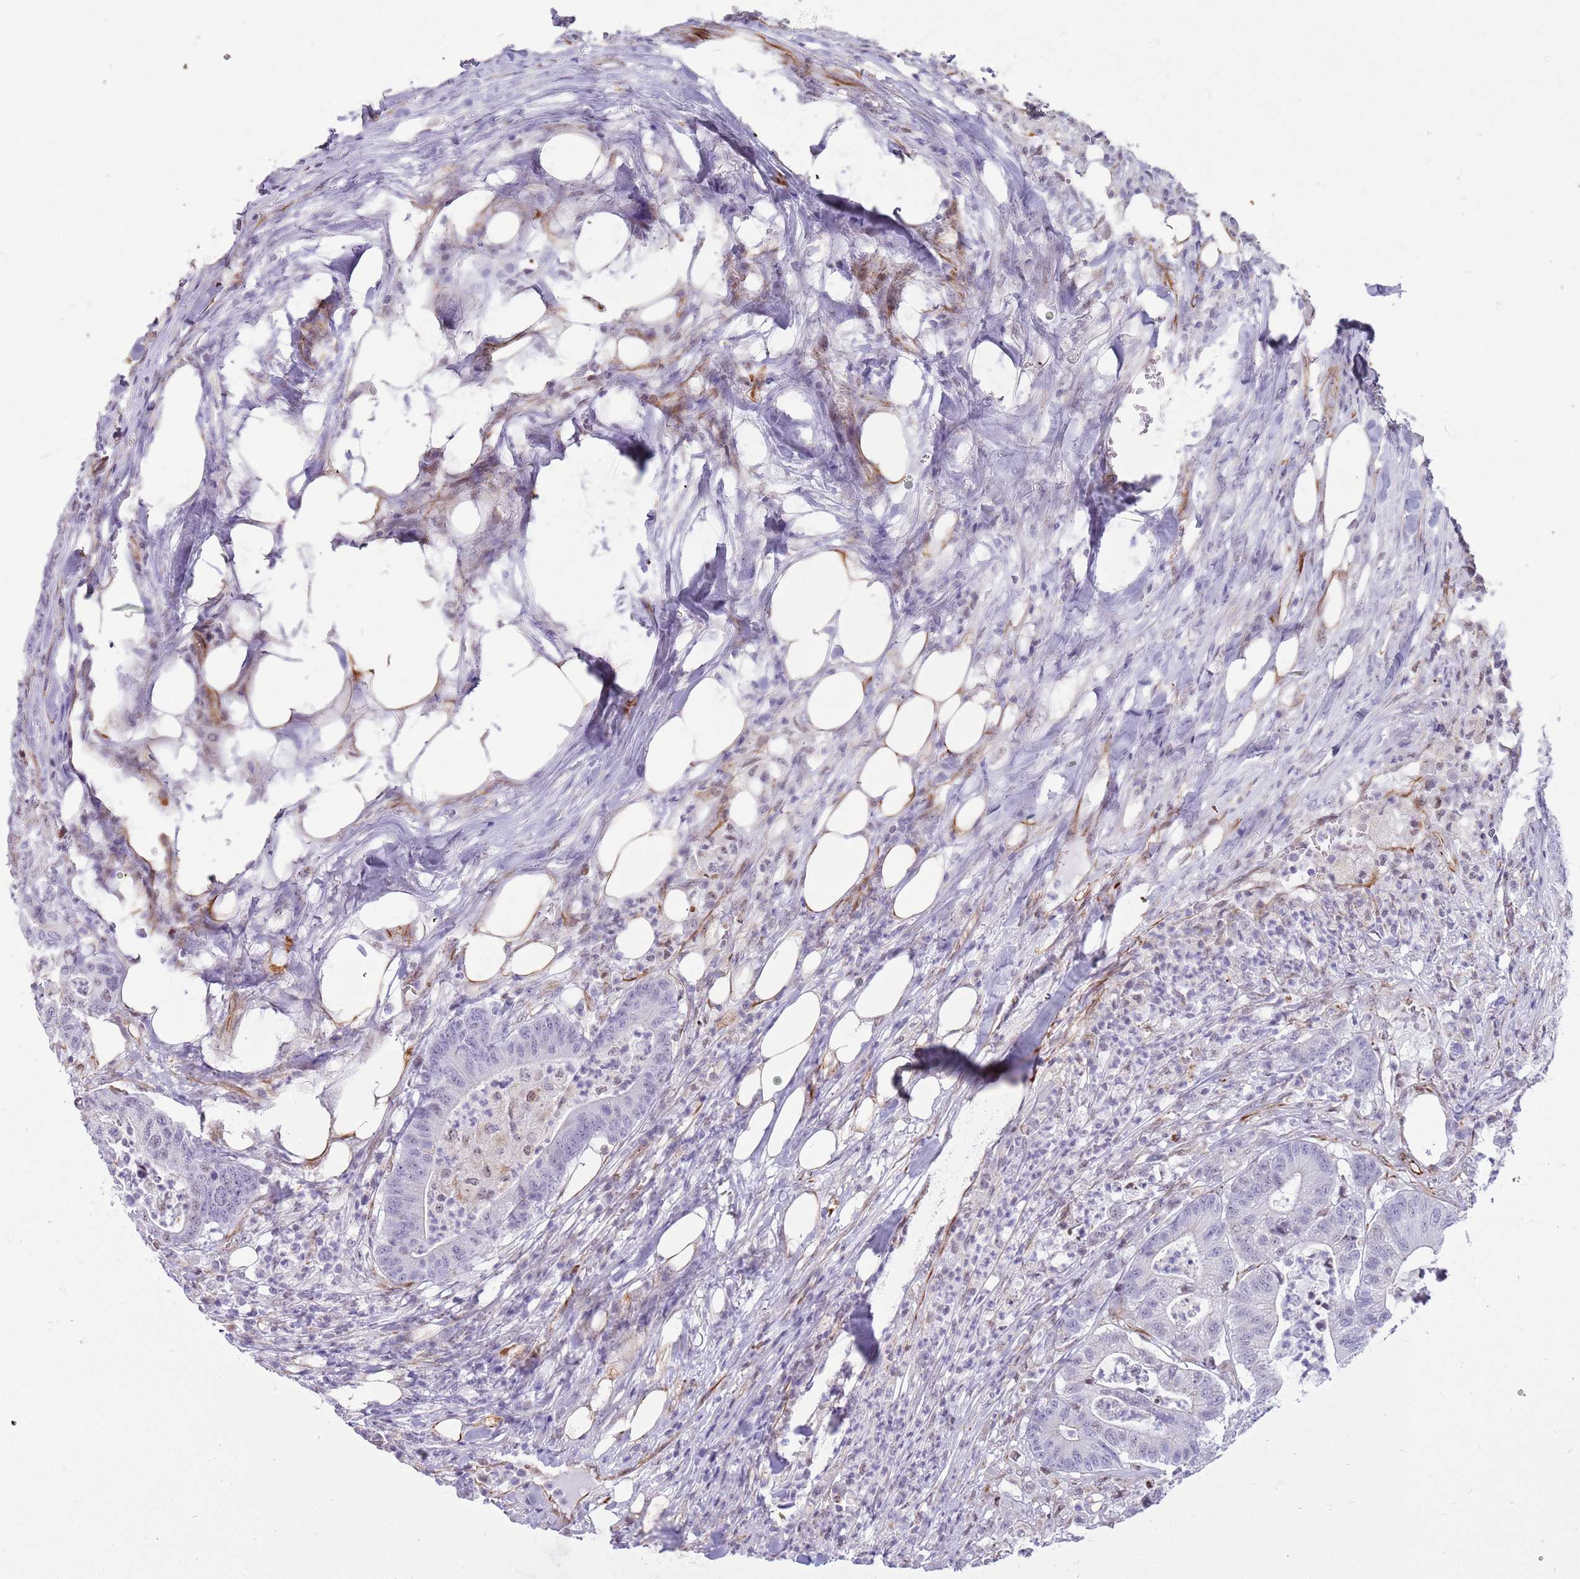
{"staining": {"intensity": "negative", "quantity": "none", "location": "none"}, "tissue": "colorectal cancer", "cell_type": "Tumor cells", "image_type": "cancer", "snomed": [{"axis": "morphology", "description": "Adenocarcinoma, NOS"}, {"axis": "topography", "description": "Colon"}], "caption": "DAB immunohistochemical staining of colorectal cancer demonstrates no significant staining in tumor cells.", "gene": "NBPF3", "patient": {"sex": "female", "age": 84}}